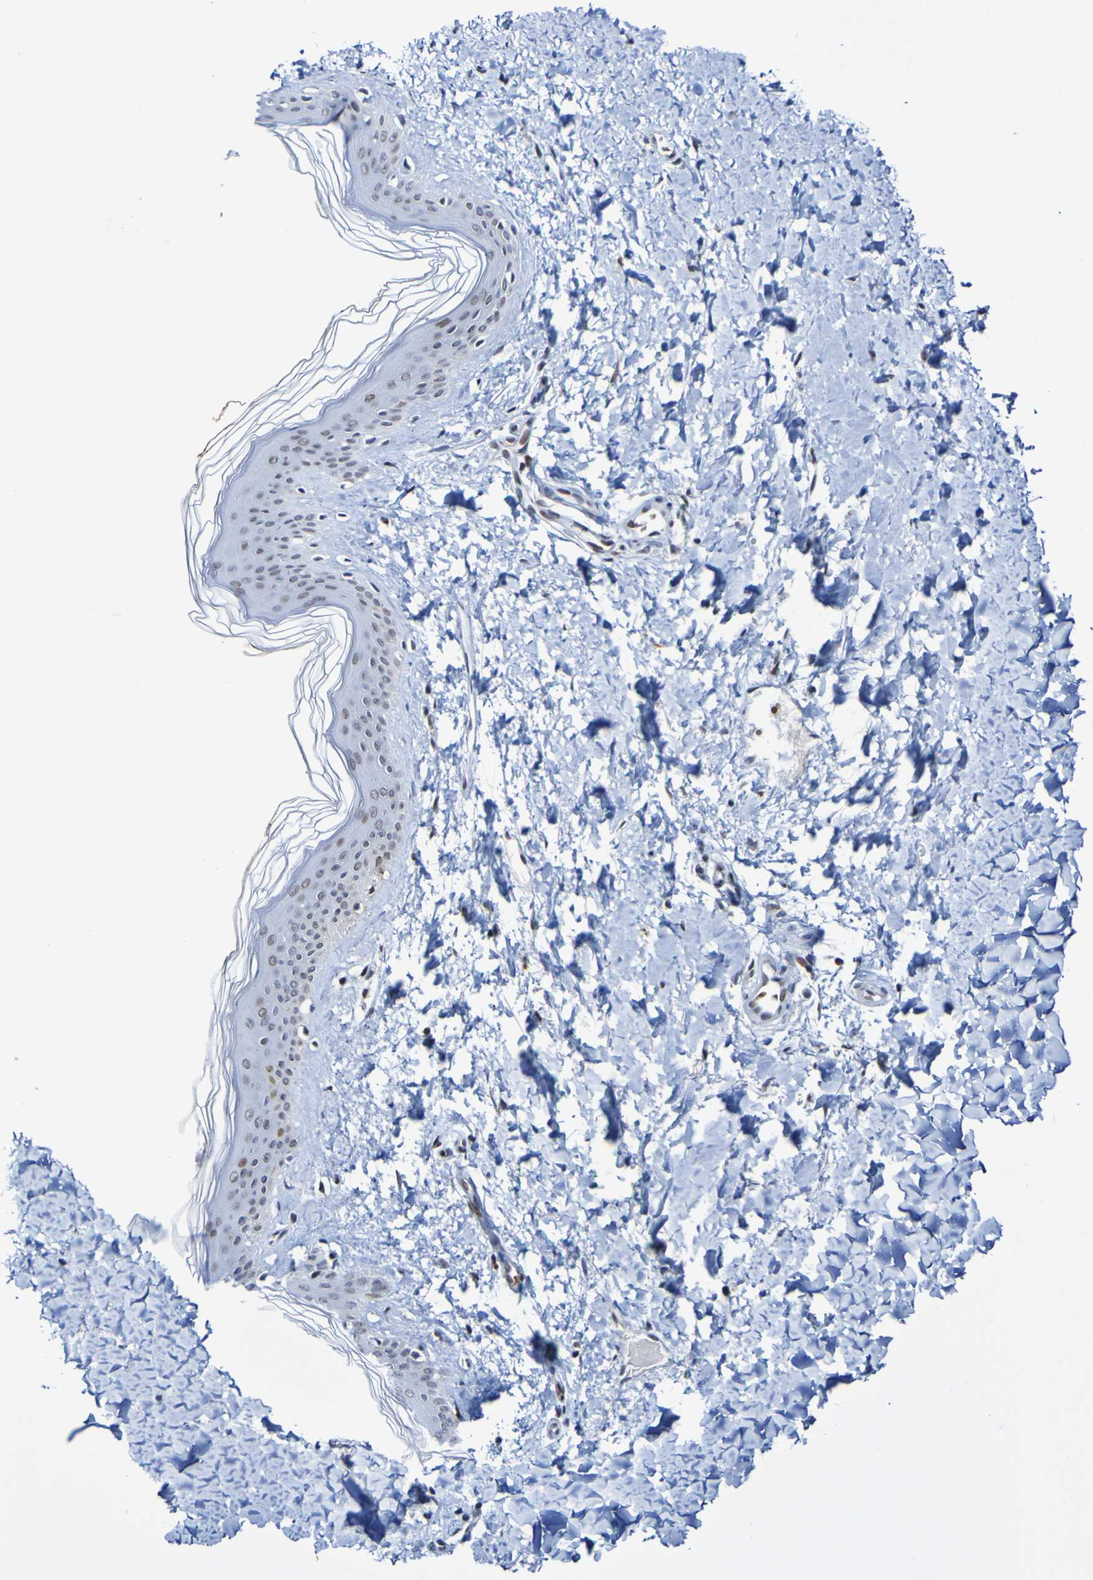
{"staining": {"intensity": "moderate", "quantity": ">75%", "location": "nuclear"}, "tissue": "skin", "cell_type": "Fibroblasts", "image_type": "normal", "snomed": [{"axis": "morphology", "description": "Normal tissue, NOS"}, {"axis": "topography", "description": "Skin"}], "caption": "Protein analysis of normal skin shows moderate nuclear positivity in approximately >75% of fibroblasts. (DAB (3,3'-diaminobenzidine) = brown stain, brightfield microscopy at high magnification).", "gene": "PCGF1", "patient": {"sex": "female", "age": 41}}